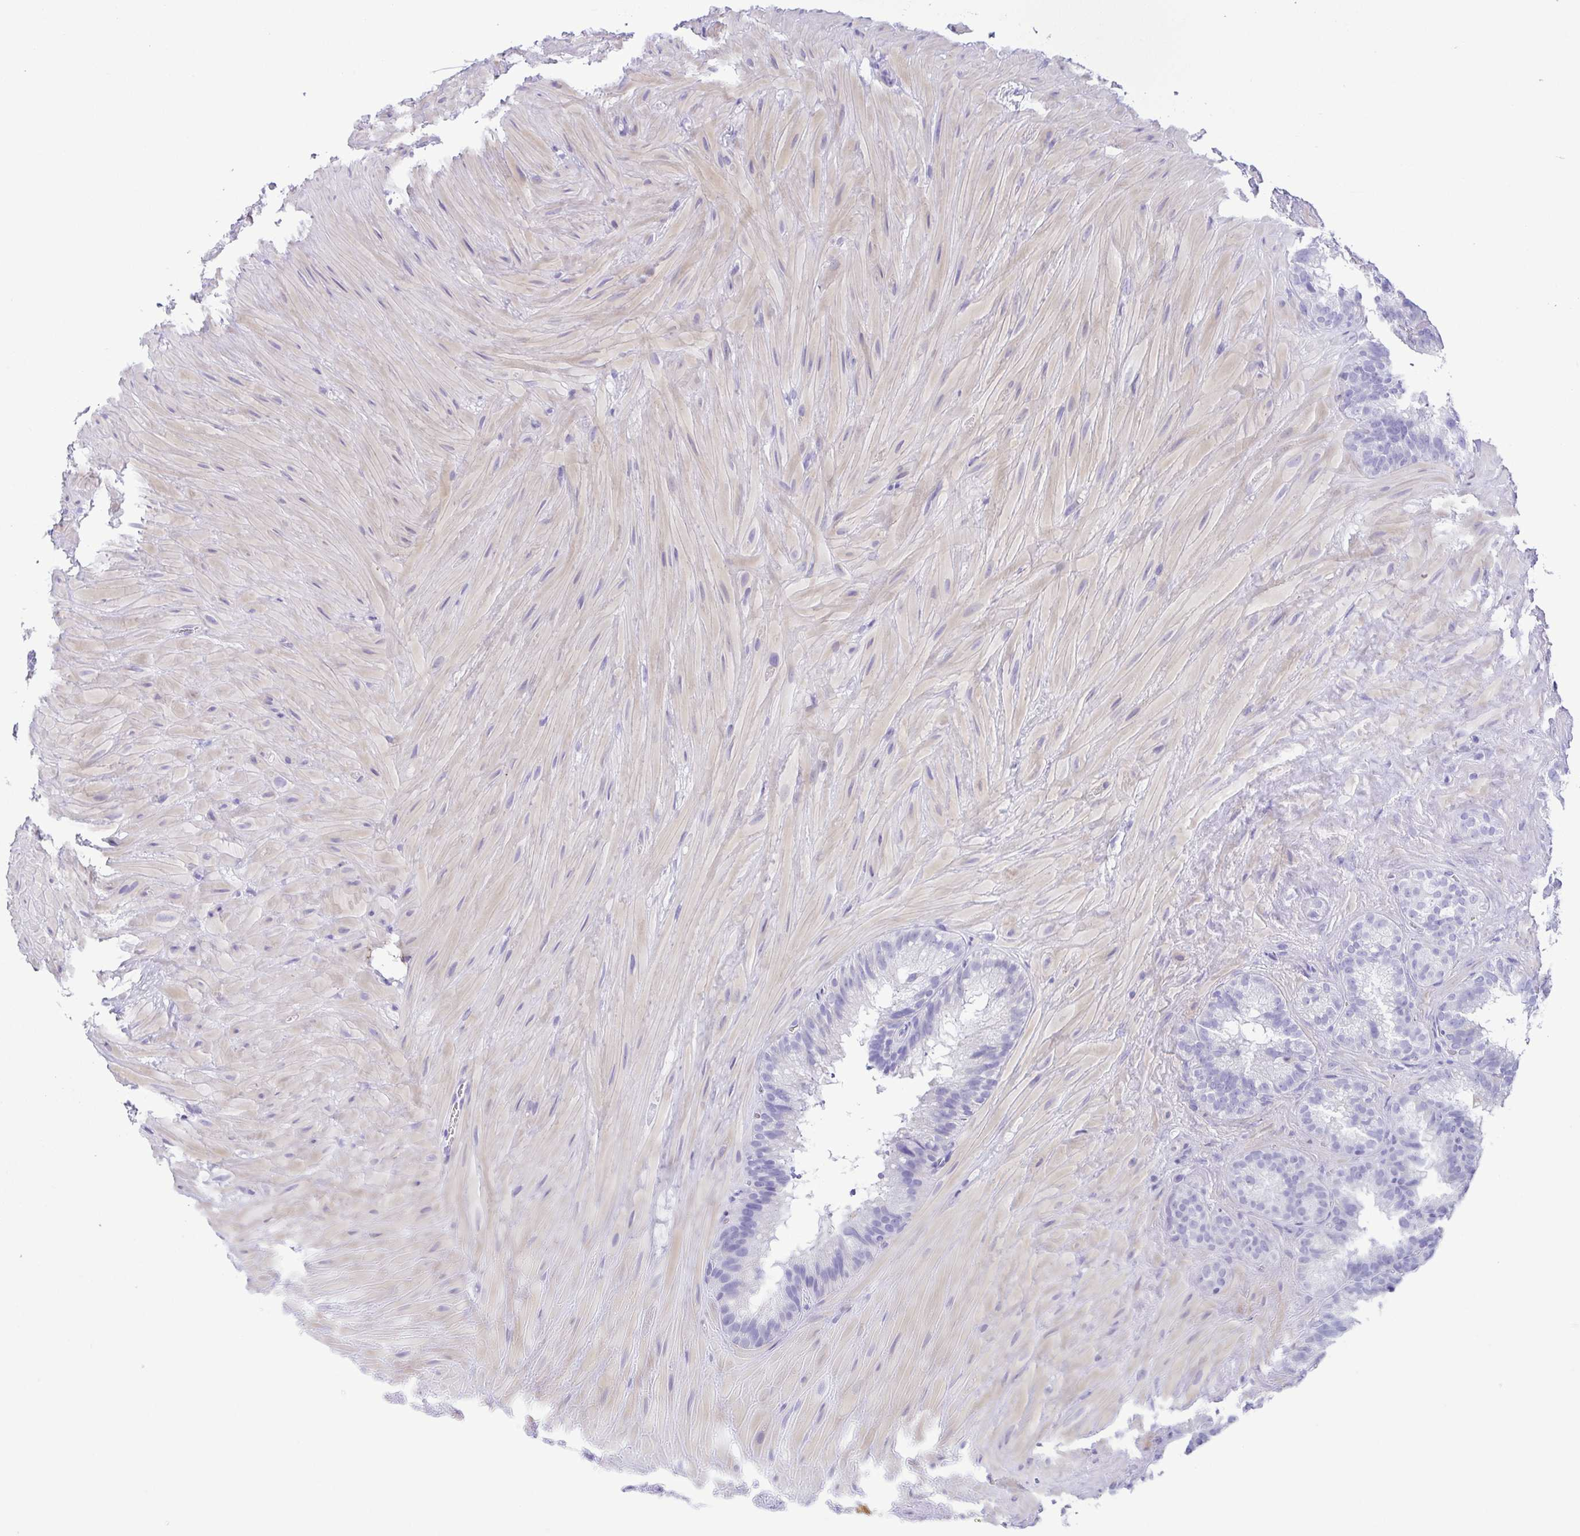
{"staining": {"intensity": "negative", "quantity": "none", "location": "none"}, "tissue": "seminal vesicle", "cell_type": "Glandular cells", "image_type": "normal", "snomed": [{"axis": "morphology", "description": "Normal tissue, NOS"}, {"axis": "topography", "description": "Seminal veicle"}], "caption": "DAB (3,3'-diaminobenzidine) immunohistochemical staining of benign human seminal vesicle demonstrates no significant expression in glandular cells.", "gene": "GPR182", "patient": {"sex": "male", "age": 60}}